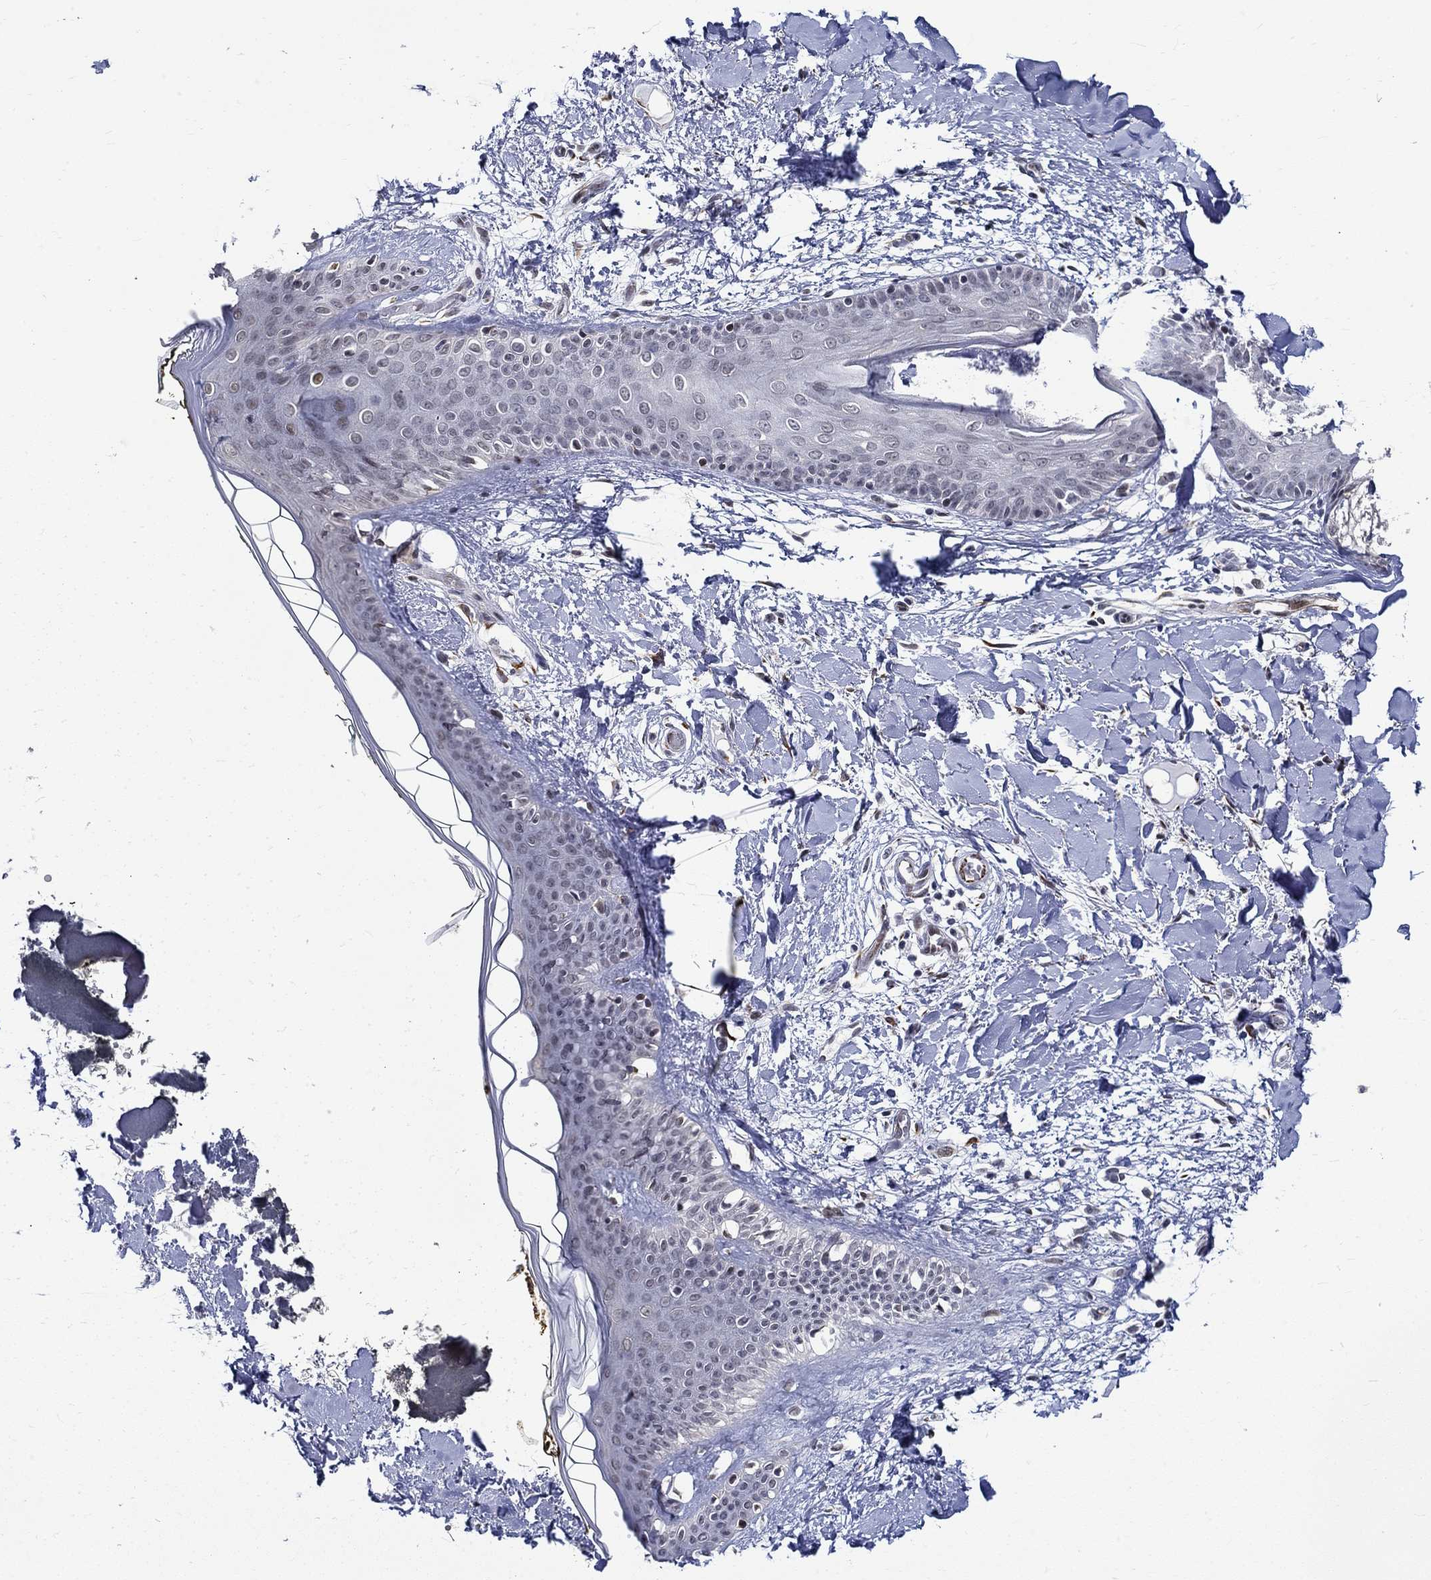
{"staining": {"intensity": "negative", "quantity": "none", "location": "none"}, "tissue": "skin", "cell_type": "Fibroblasts", "image_type": "normal", "snomed": [{"axis": "morphology", "description": "Normal tissue, NOS"}, {"axis": "topography", "description": "Skin"}], "caption": "Immunohistochemistry of normal skin displays no positivity in fibroblasts. (DAB (3,3'-diaminobenzidine) immunohistochemistry (IHC), high magnification).", "gene": "ST6GALNAC1", "patient": {"sex": "female", "age": 34}}